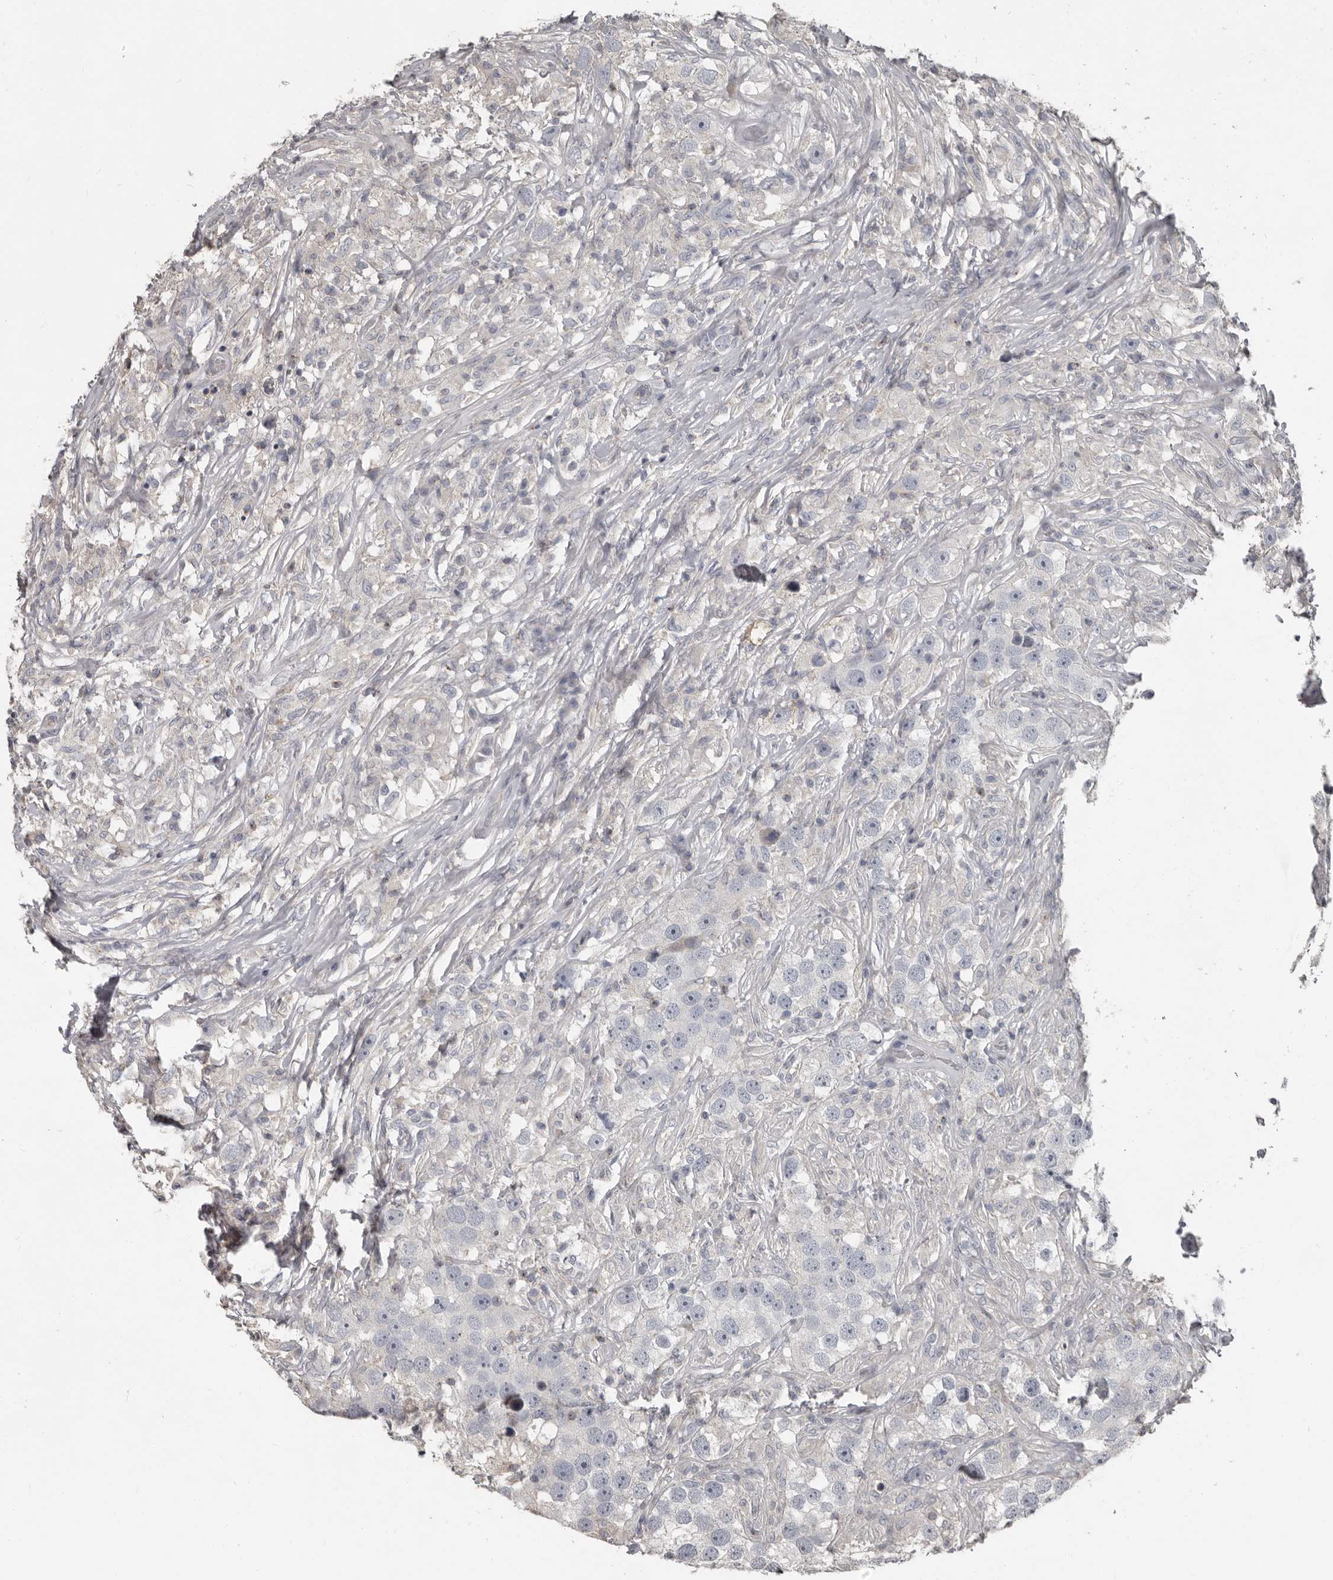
{"staining": {"intensity": "negative", "quantity": "none", "location": "none"}, "tissue": "testis cancer", "cell_type": "Tumor cells", "image_type": "cancer", "snomed": [{"axis": "morphology", "description": "Seminoma, NOS"}, {"axis": "topography", "description": "Testis"}], "caption": "An immunohistochemistry histopathology image of testis cancer (seminoma) is shown. There is no staining in tumor cells of testis cancer (seminoma).", "gene": "CA6", "patient": {"sex": "male", "age": 49}}